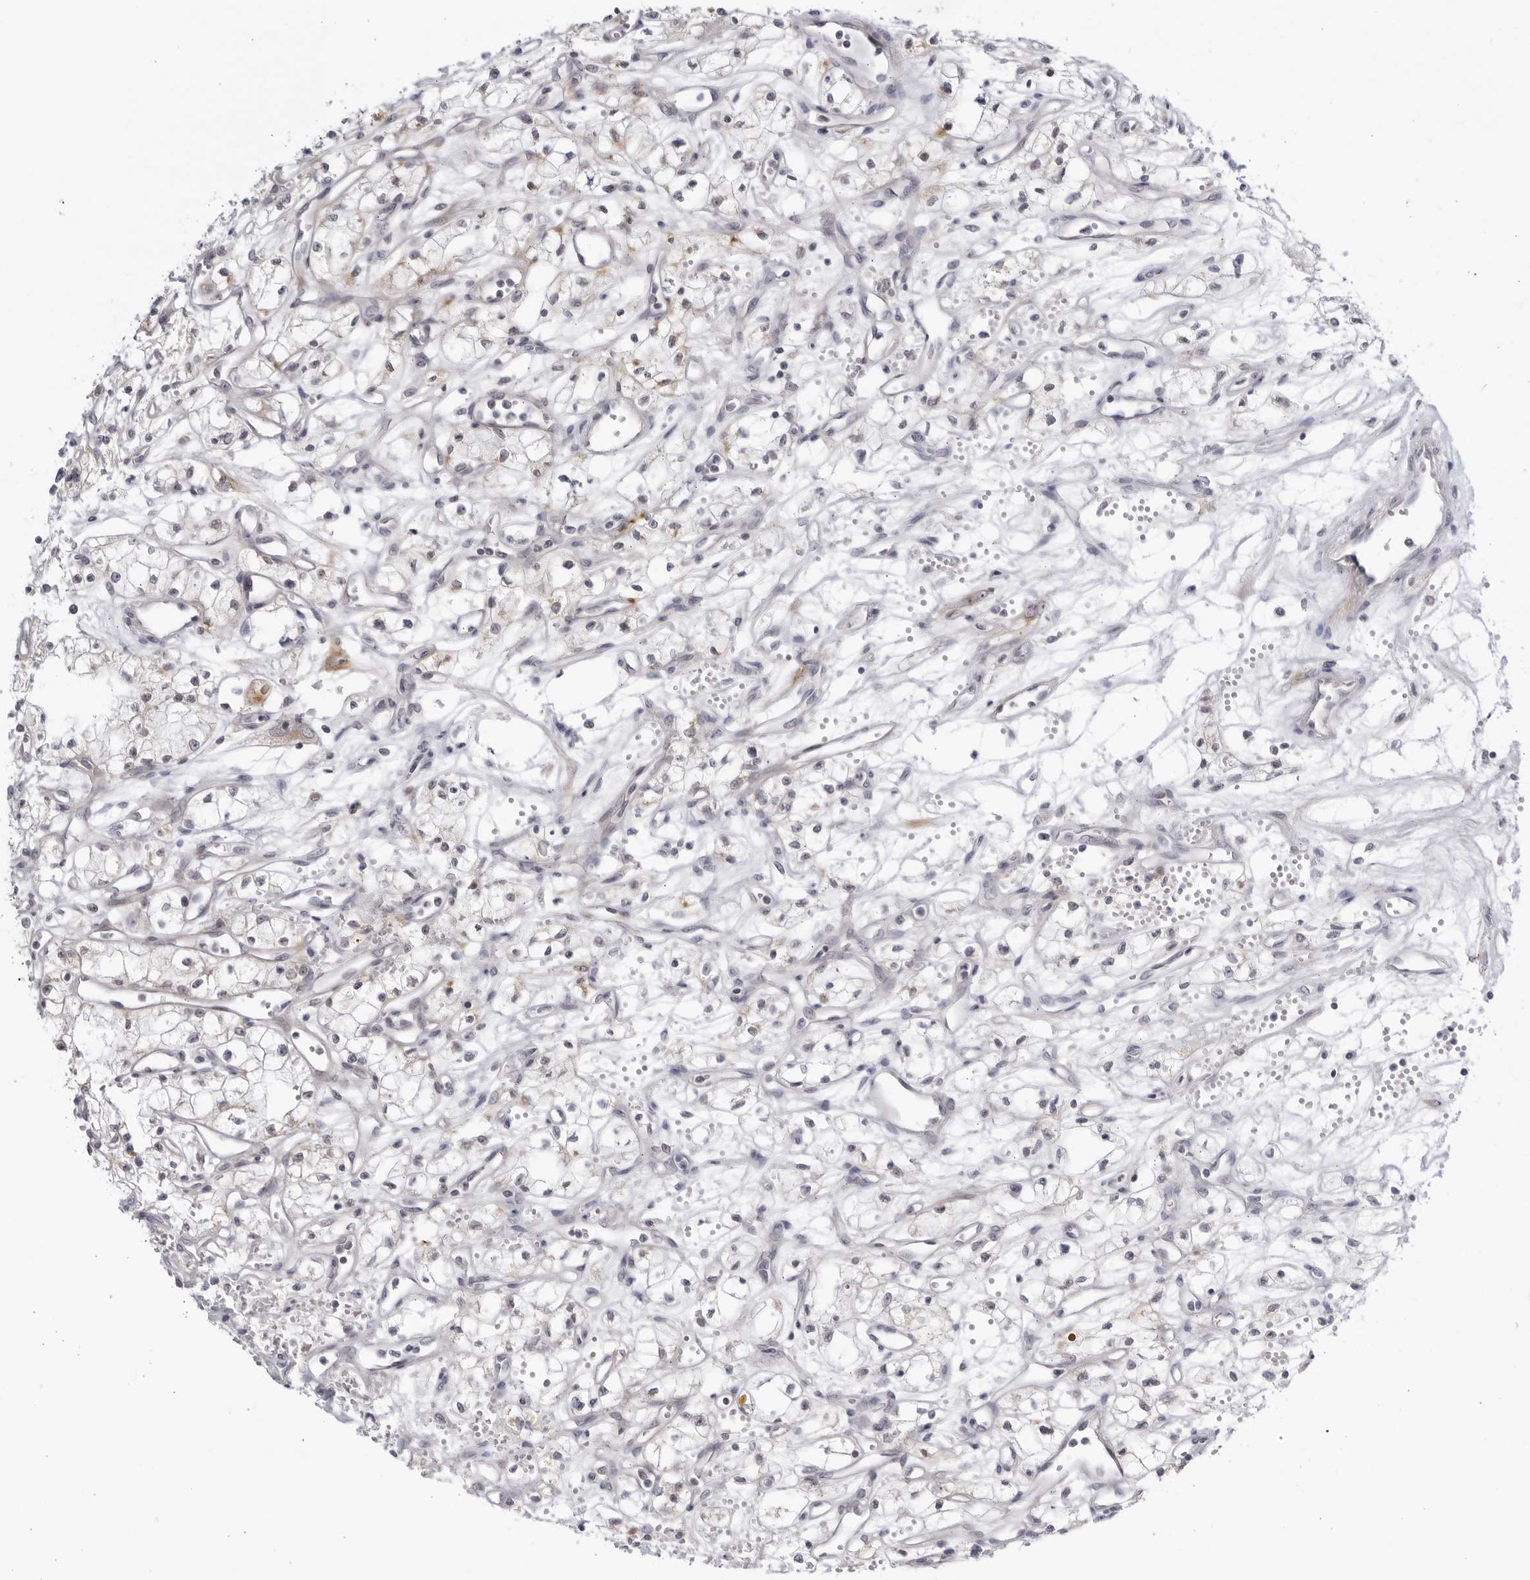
{"staining": {"intensity": "weak", "quantity": "<25%", "location": "cytoplasmic/membranous"}, "tissue": "renal cancer", "cell_type": "Tumor cells", "image_type": "cancer", "snomed": [{"axis": "morphology", "description": "Adenocarcinoma, NOS"}, {"axis": "topography", "description": "Kidney"}], "caption": "Immunohistochemical staining of human renal cancer reveals no significant expression in tumor cells.", "gene": "CNBD1", "patient": {"sex": "male", "age": 59}}